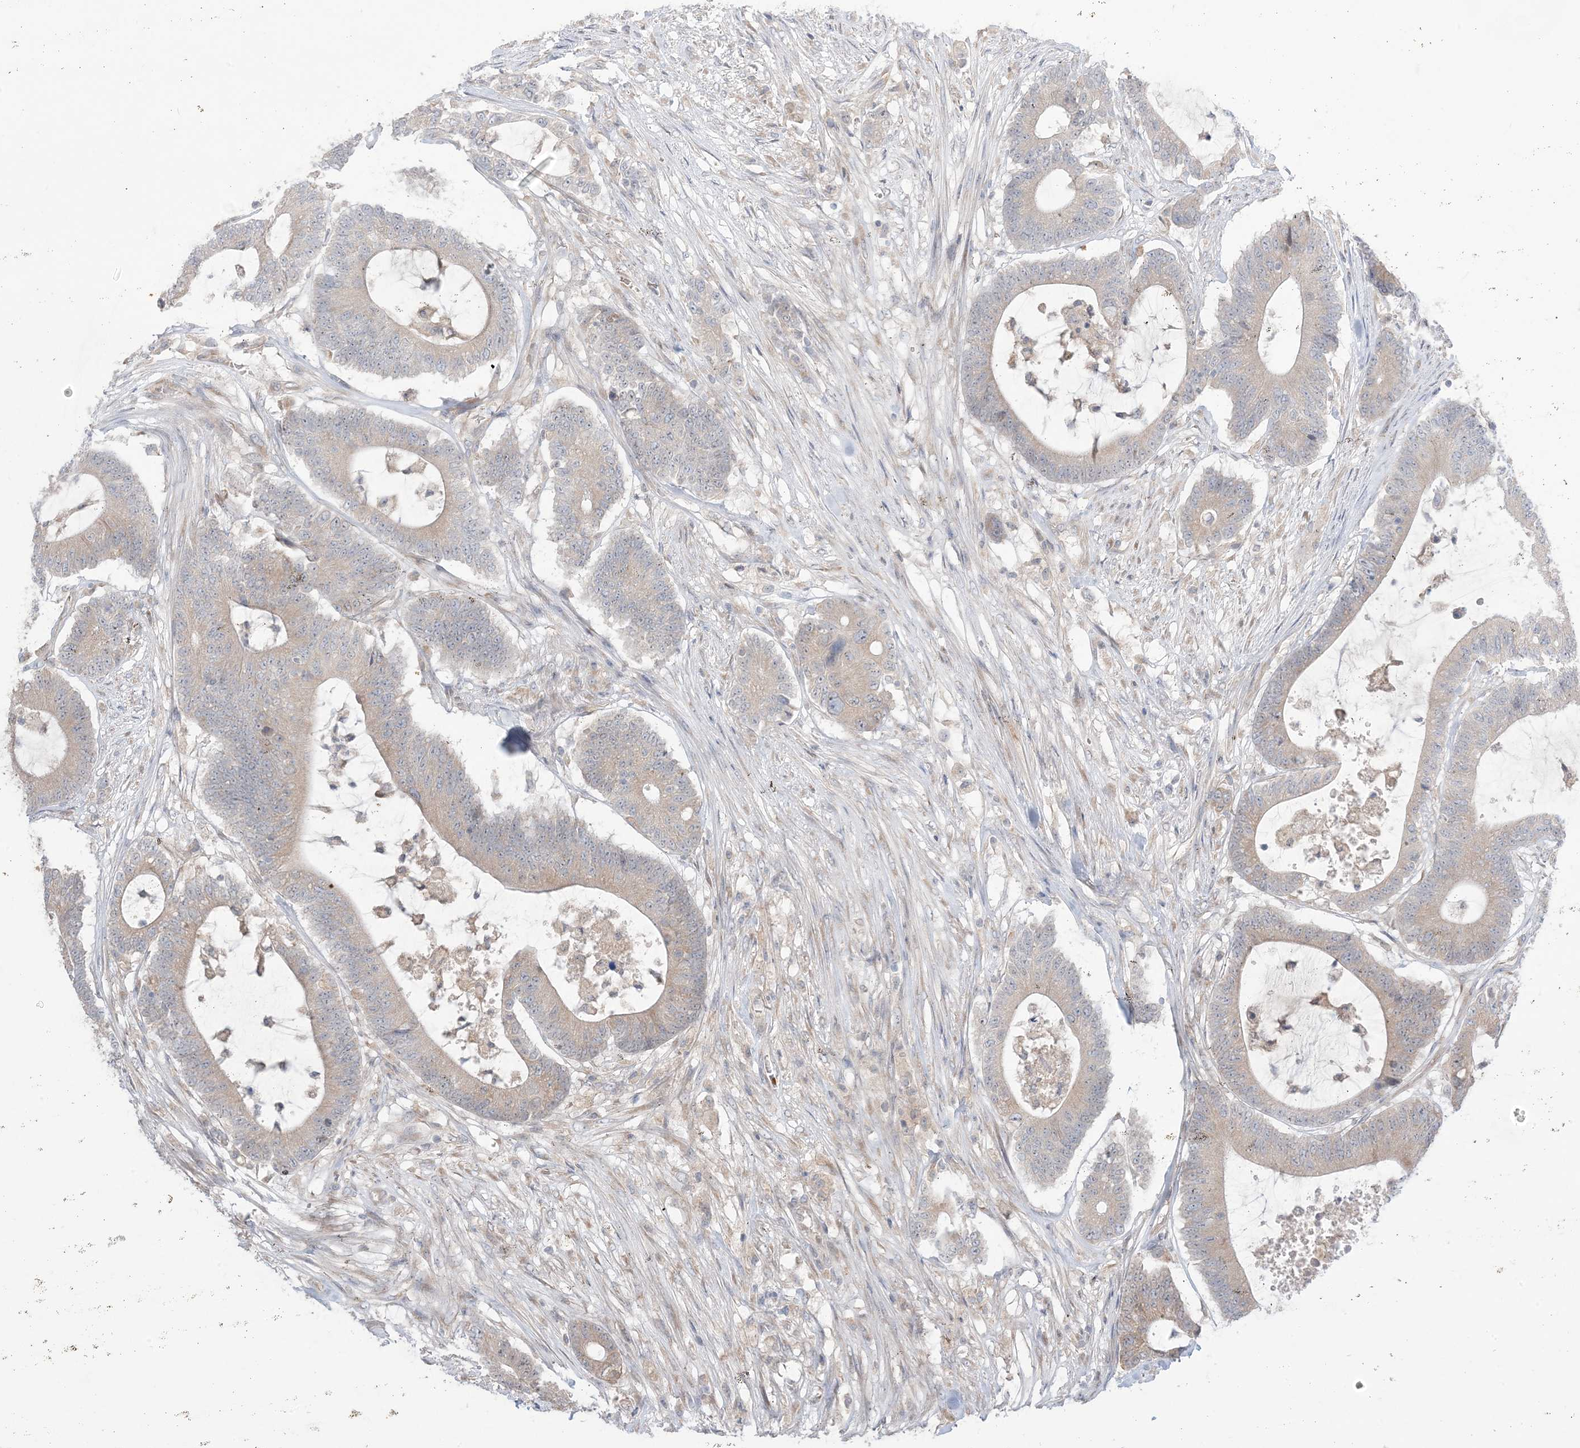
{"staining": {"intensity": "weak", "quantity": ">75%", "location": "cytoplasmic/membranous"}, "tissue": "colorectal cancer", "cell_type": "Tumor cells", "image_type": "cancer", "snomed": [{"axis": "morphology", "description": "Adenocarcinoma, NOS"}, {"axis": "topography", "description": "Colon"}], "caption": "Immunohistochemistry (IHC) micrograph of colorectal cancer stained for a protein (brown), which exhibits low levels of weak cytoplasmic/membranous positivity in about >75% of tumor cells.", "gene": "MMGT1", "patient": {"sex": "female", "age": 84}}